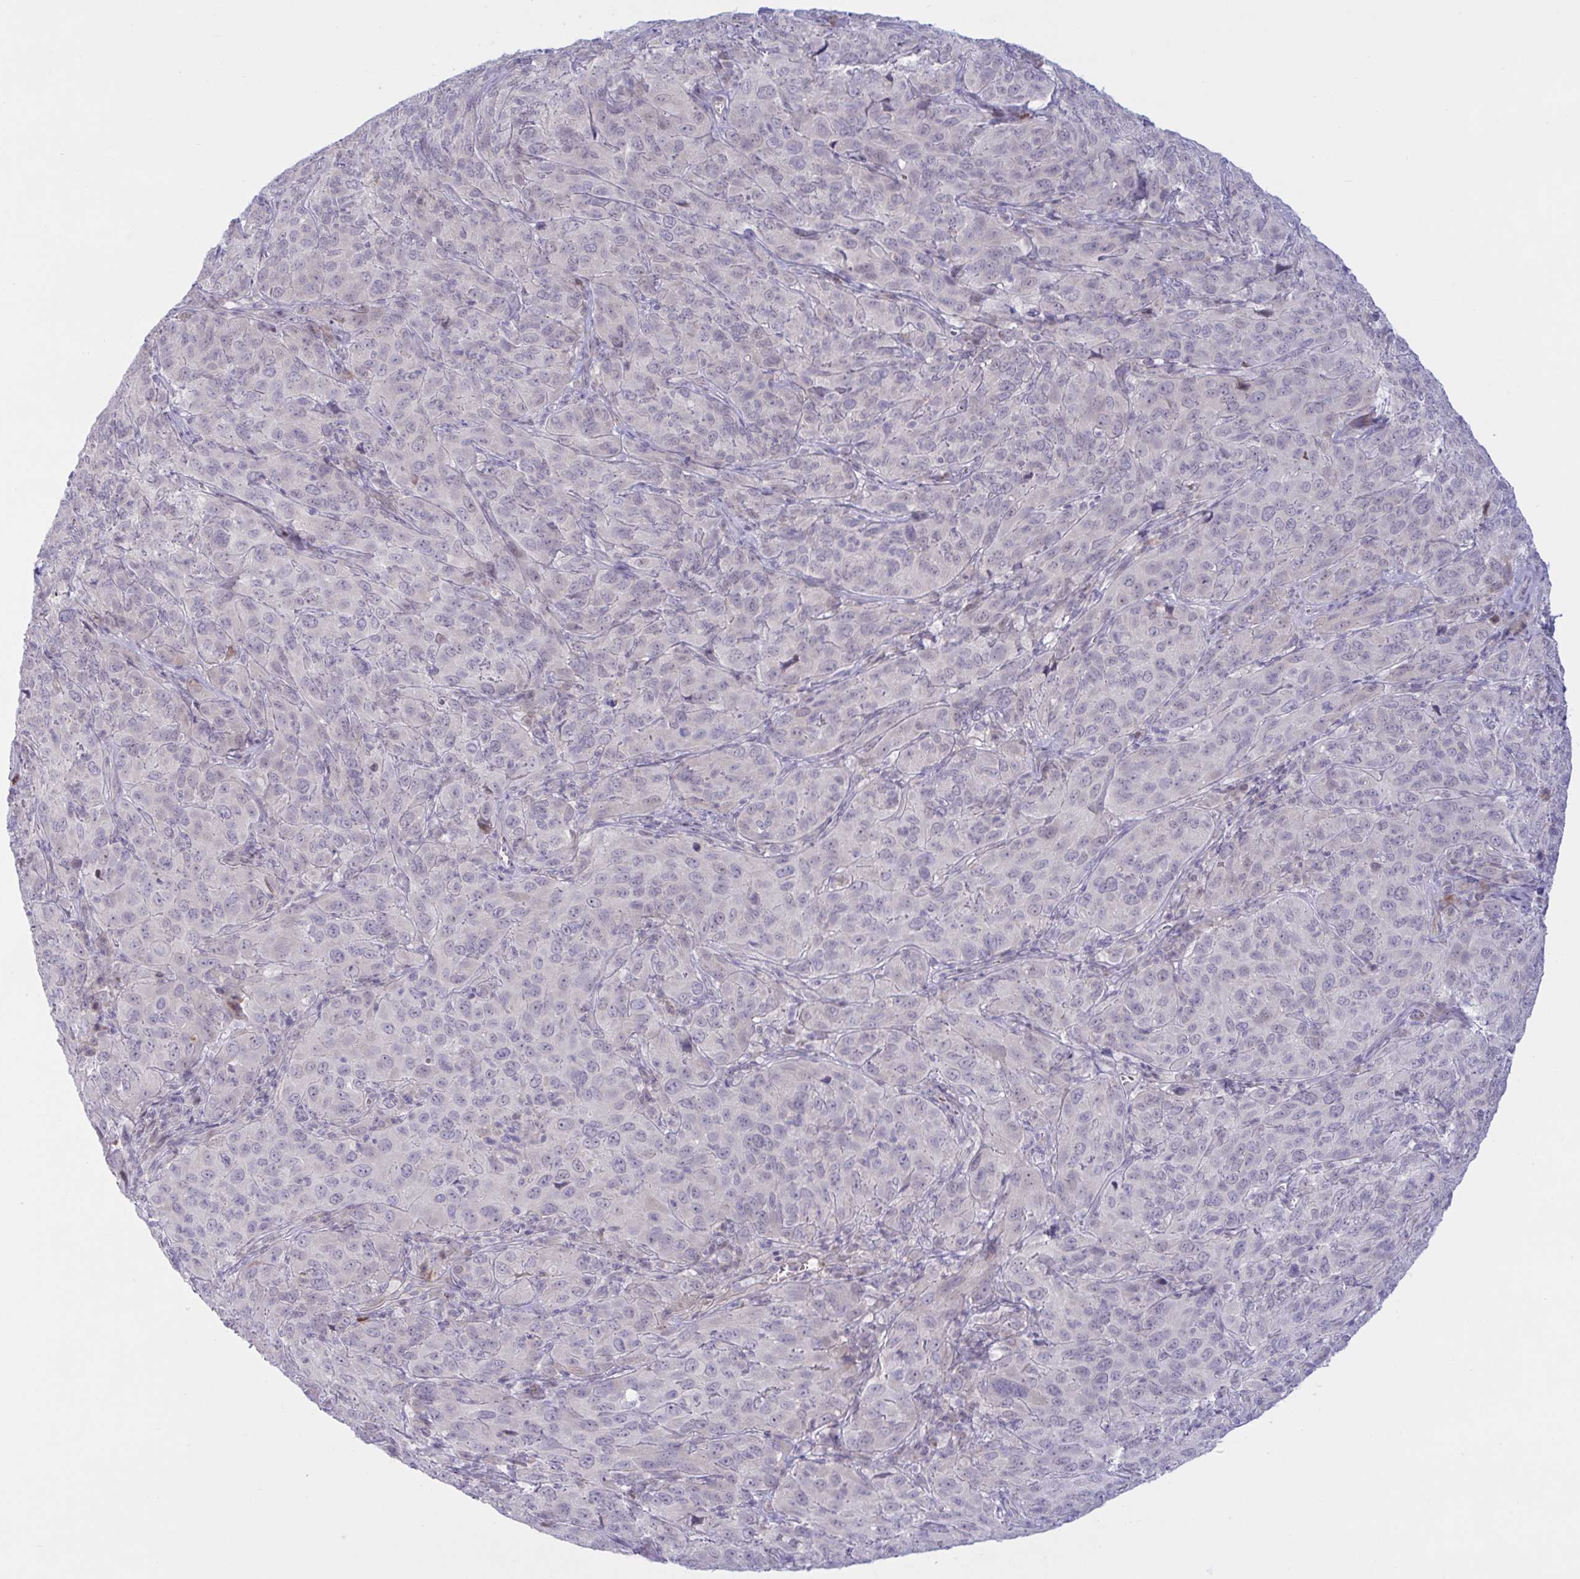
{"staining": {"intensity": "negative", "quantity": "none", "location": "none"}, "tissue": "cervical cancer", "cell_type": "Tumor cells", "image_type": "cancer", "snomed": [{"axis": "morphology", "description": "Normal tissue, NOS"}, {"axis": "morphology", "description": "Squamous cell carcinoma, NOS"}, {"axis": "topography", "description": "Cervix"}], "caption": "There is no significant expression in tumor cells of cervical cancer (squamous cell carcinoma).", "gene": "VWC2", "patient": {"sex": "female", "age": 51}}